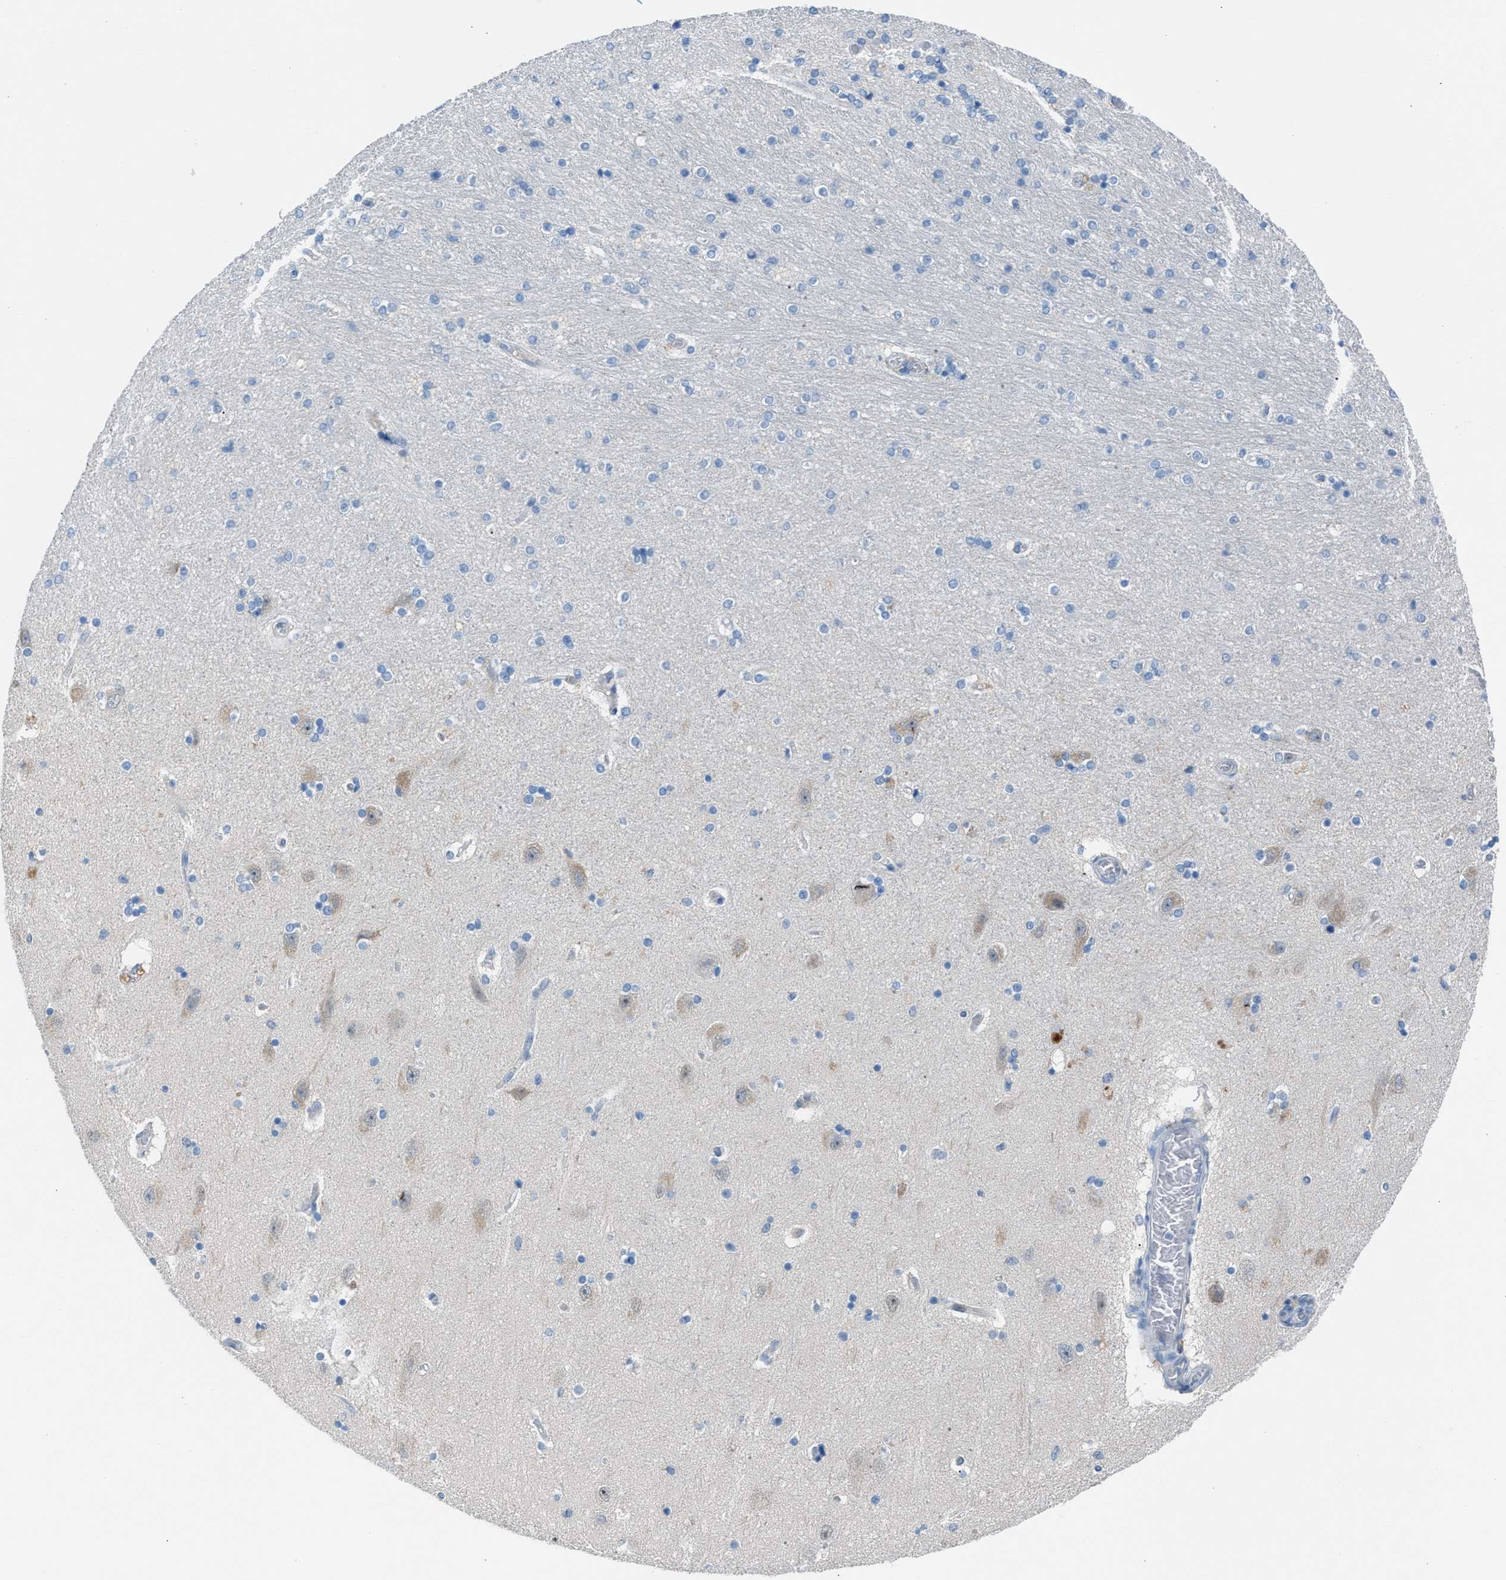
{"staining": {"intensity": "moderate", "quantity": "<25%", "location": "nuclear"}, "tissue": "hippocampus", "cell_type": "Glial cells", "image_type": "normal", "snomed": [{"axis": "morphology", "description": "Normal tissue, NOS"}, {"axis": "topography", "description": "Hippocampus"}], "caption": "Immunohistochemical staining of benign human hippocampus displays moderate nuclear protein positivity in approximately <25% of glial cells.", "gene": "CLEC10A", "patient": {"sex": "female", "age": 54}}